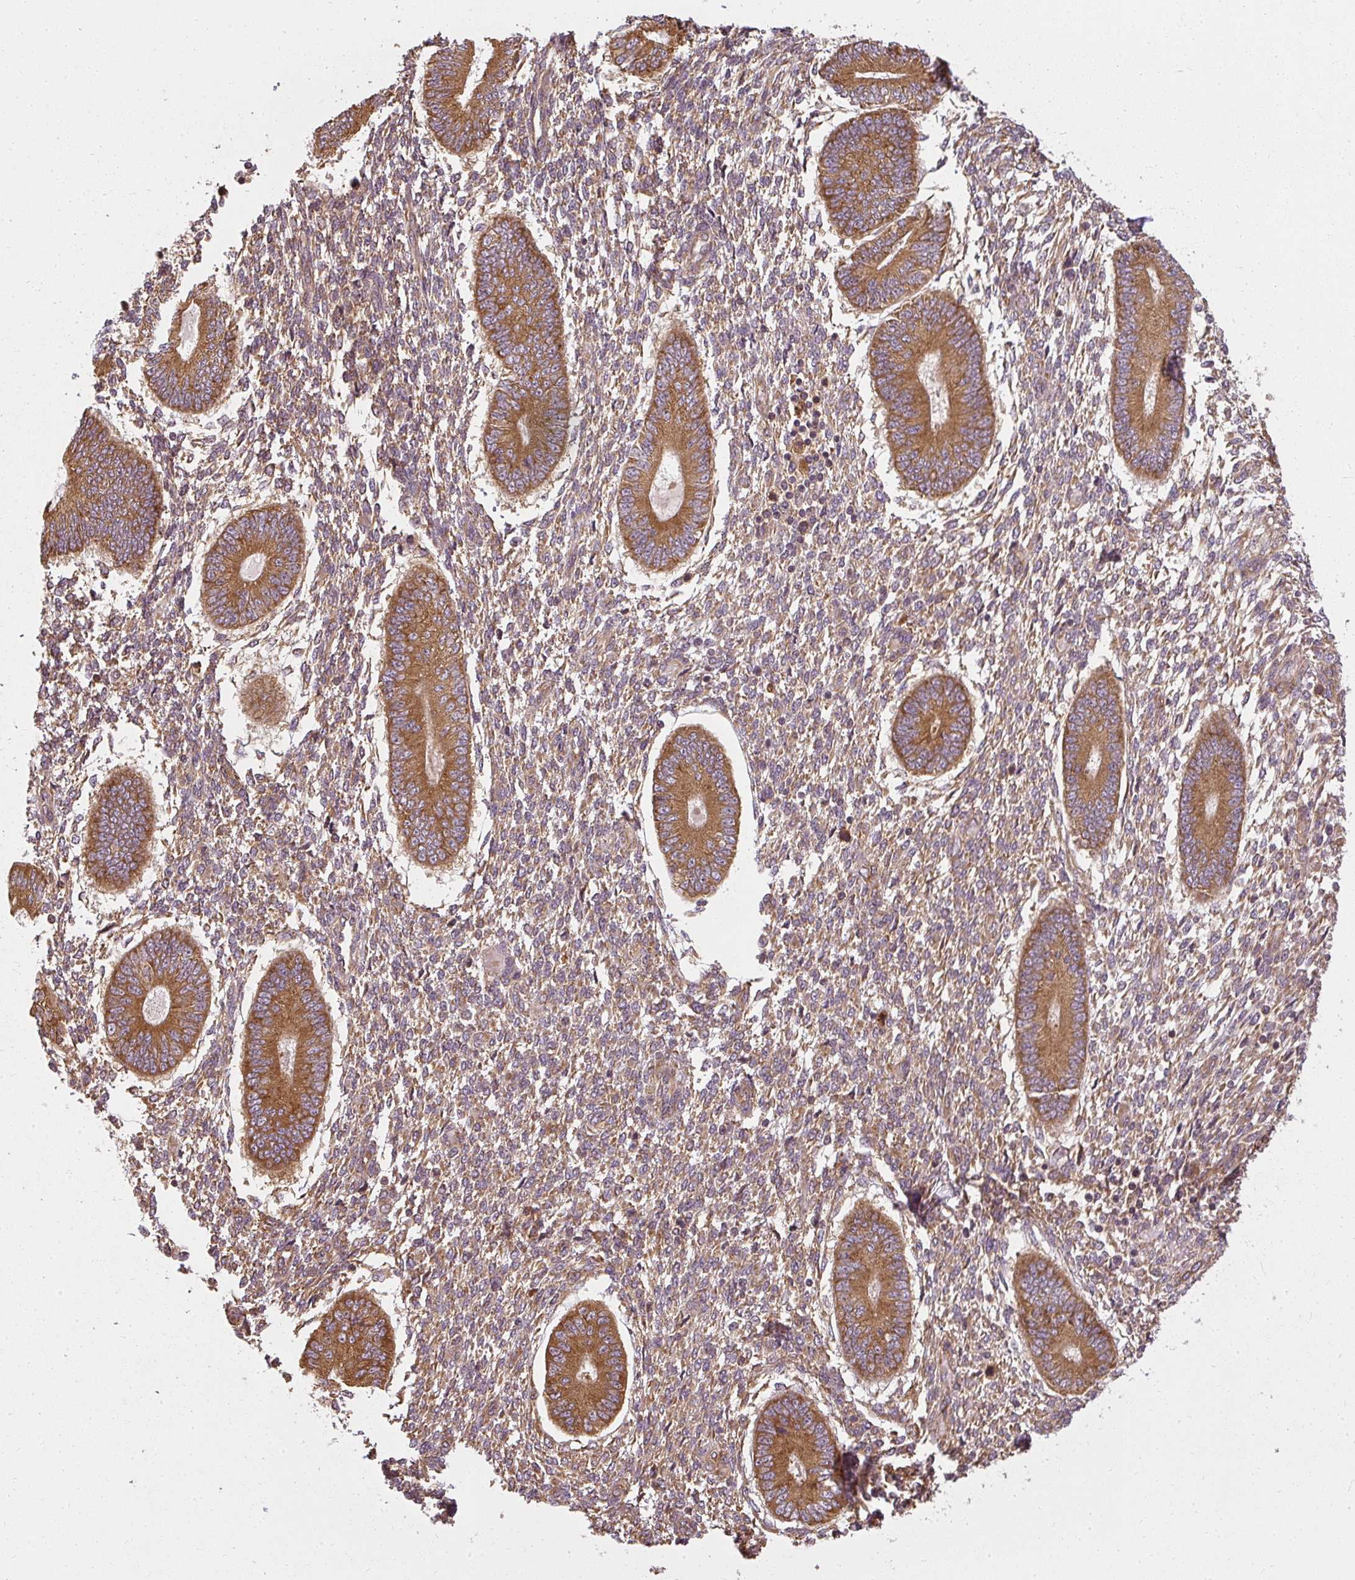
{"staining": {"intensity": "moderate", "quantity": ">75%", "location": "cytoplasmic/membranous"}, "tissue": "endometrium", "cell_type": "Cells in endometrial stroma", "image_type": "normal", "snomed": [{"axis": "morphology", "description": "Normal tissue, NOS"}, {"axis": "topography", "description": "Endometrium"}], "caption": "The photomicrograph exhibits staining of unremarkable endometrium, revealing moderate cytoplasmic/membranous protein expression (brown color) within cells in endometrial stroma. (Brightfield microscopy of DAB IHC at high magnification).", "gene": "RPL24", "patient": {"sex": "female", "age": 49}}